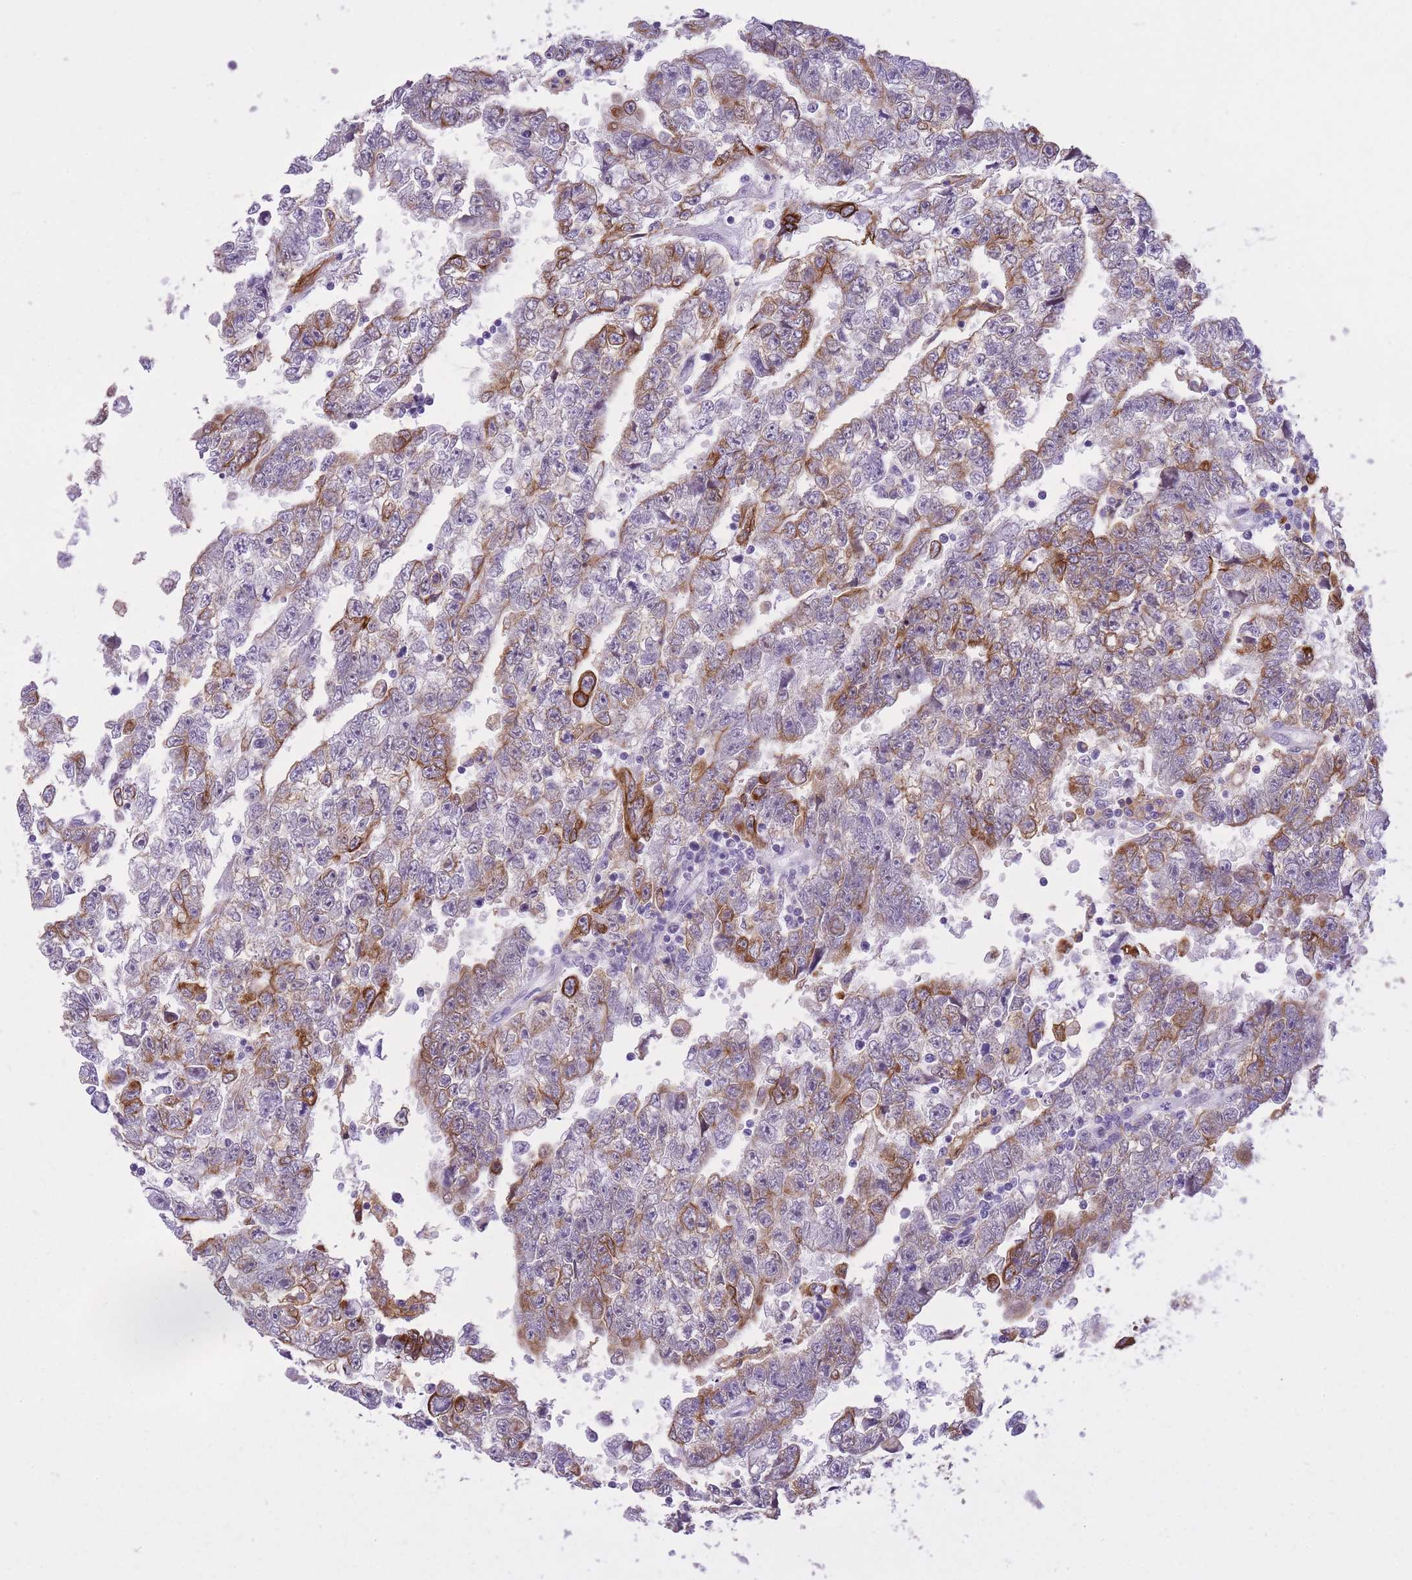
{"staining": {"intensity": "strong", "quantity": "25%-75%", "location": "cytoplasmic/membranous"}, "tissue": "testis cancer", "cell_type": "Tumor cells", "image_type": "cancer", "snomed": [{"axis": "morphology", "description": "Carcinoma, Embryonal, NOS"}, {"axis": "topography", "description": "Testis"}], "caption": "High-magnification brightfield microscopy of testis cancer (embryonal carcinoma) stained with DAB (brown) and counterstained with hematoxylin (blue). tumor cells exhibit strong cytoplasmic/membranous positivity is appreciated in about25%-75% of cells.", "gene": "RADX", "patient": {"sex": "male", "age": 25}}